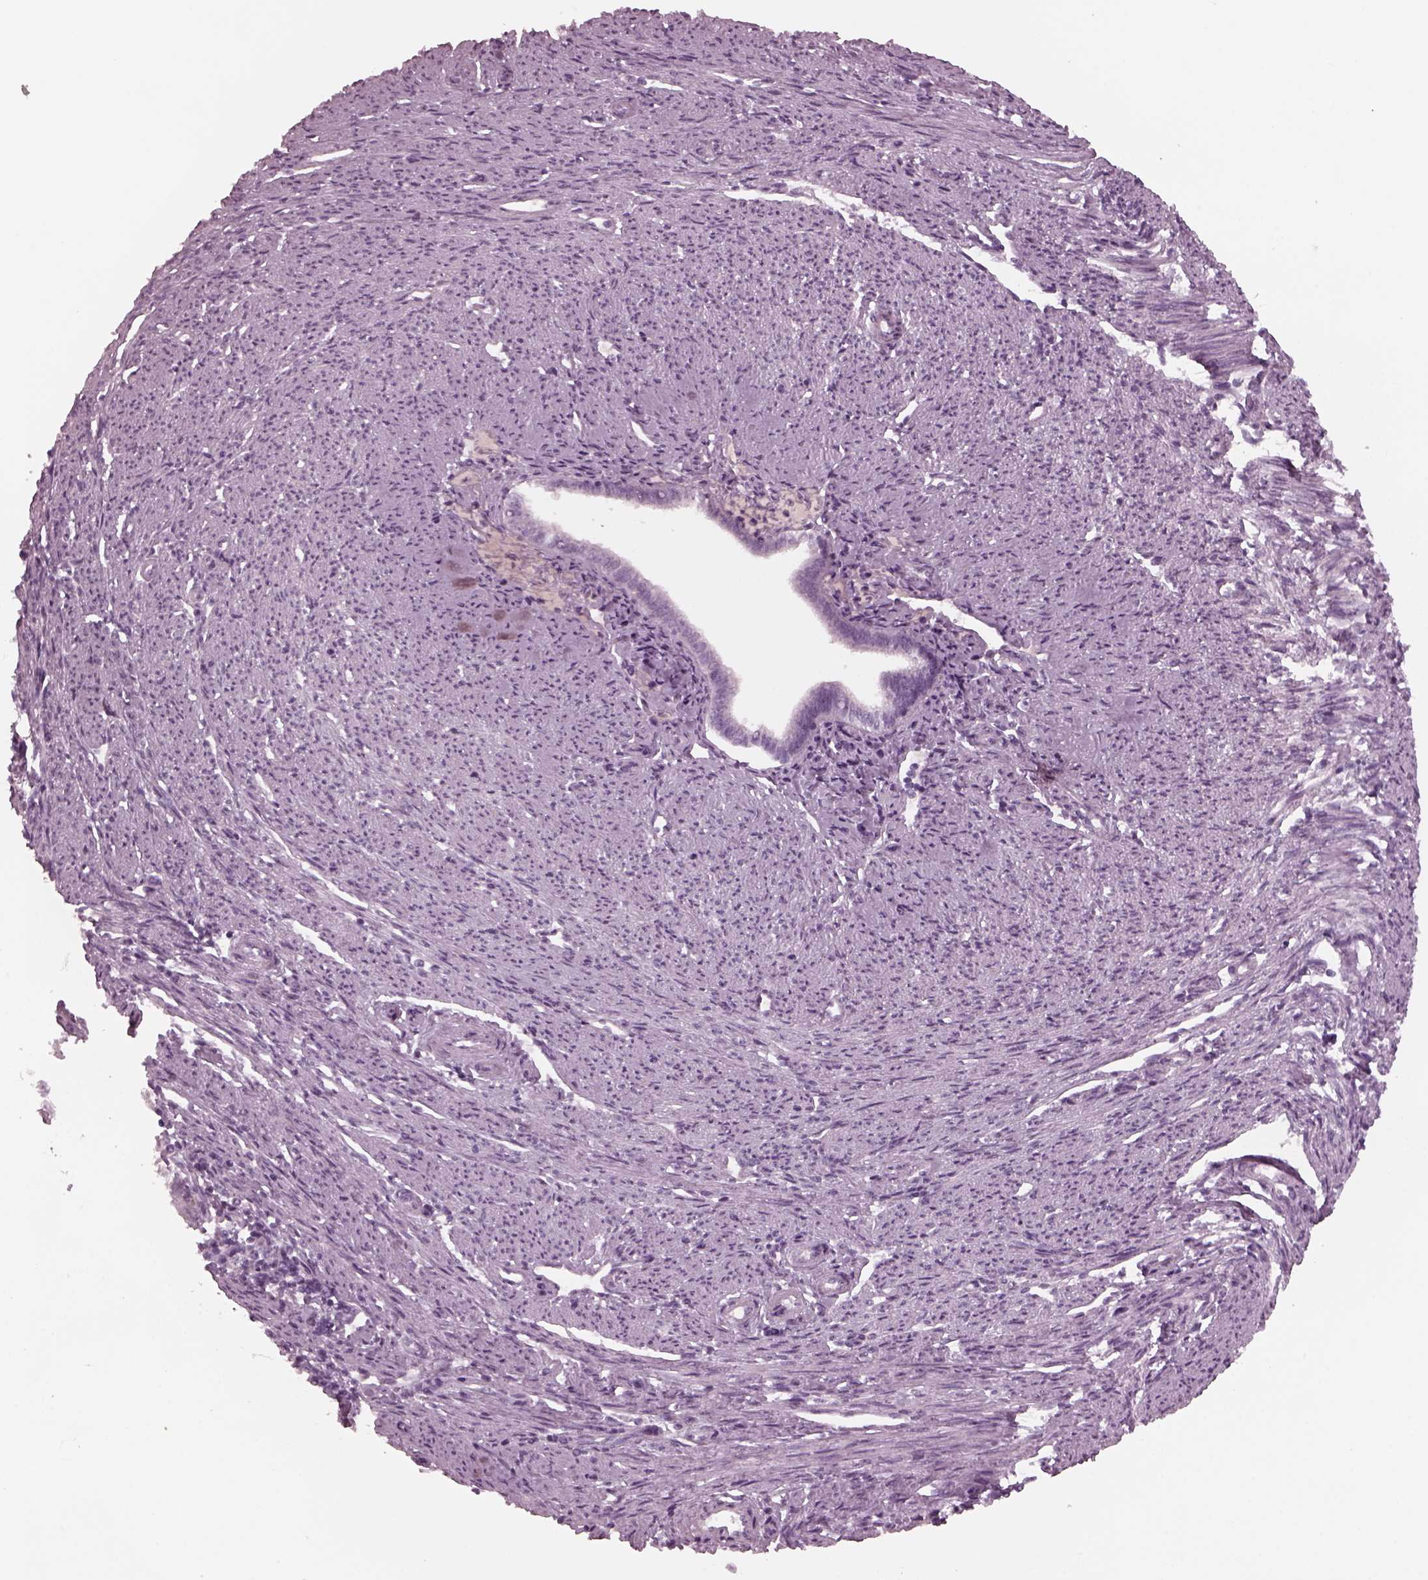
{"staining": {"intensity": "negative", "quantity": "none", "location": "none"}, "tissue": "endometrial cancer", "cell_type": "Tumor cells", "image_type": "cancer", "snomed": [{"axis": "morphology", "description": "Adenocarcinoma, NOS"}, {"axis": "topography", "description": "Endometrium"}], "caption": "A micrograph of endometrial cancer (adenocarcinoma) stained for a protein reveals no brown staining in tumor cells.", "gene": "YY2", "patient": {"sex": "female", "age": 79}}